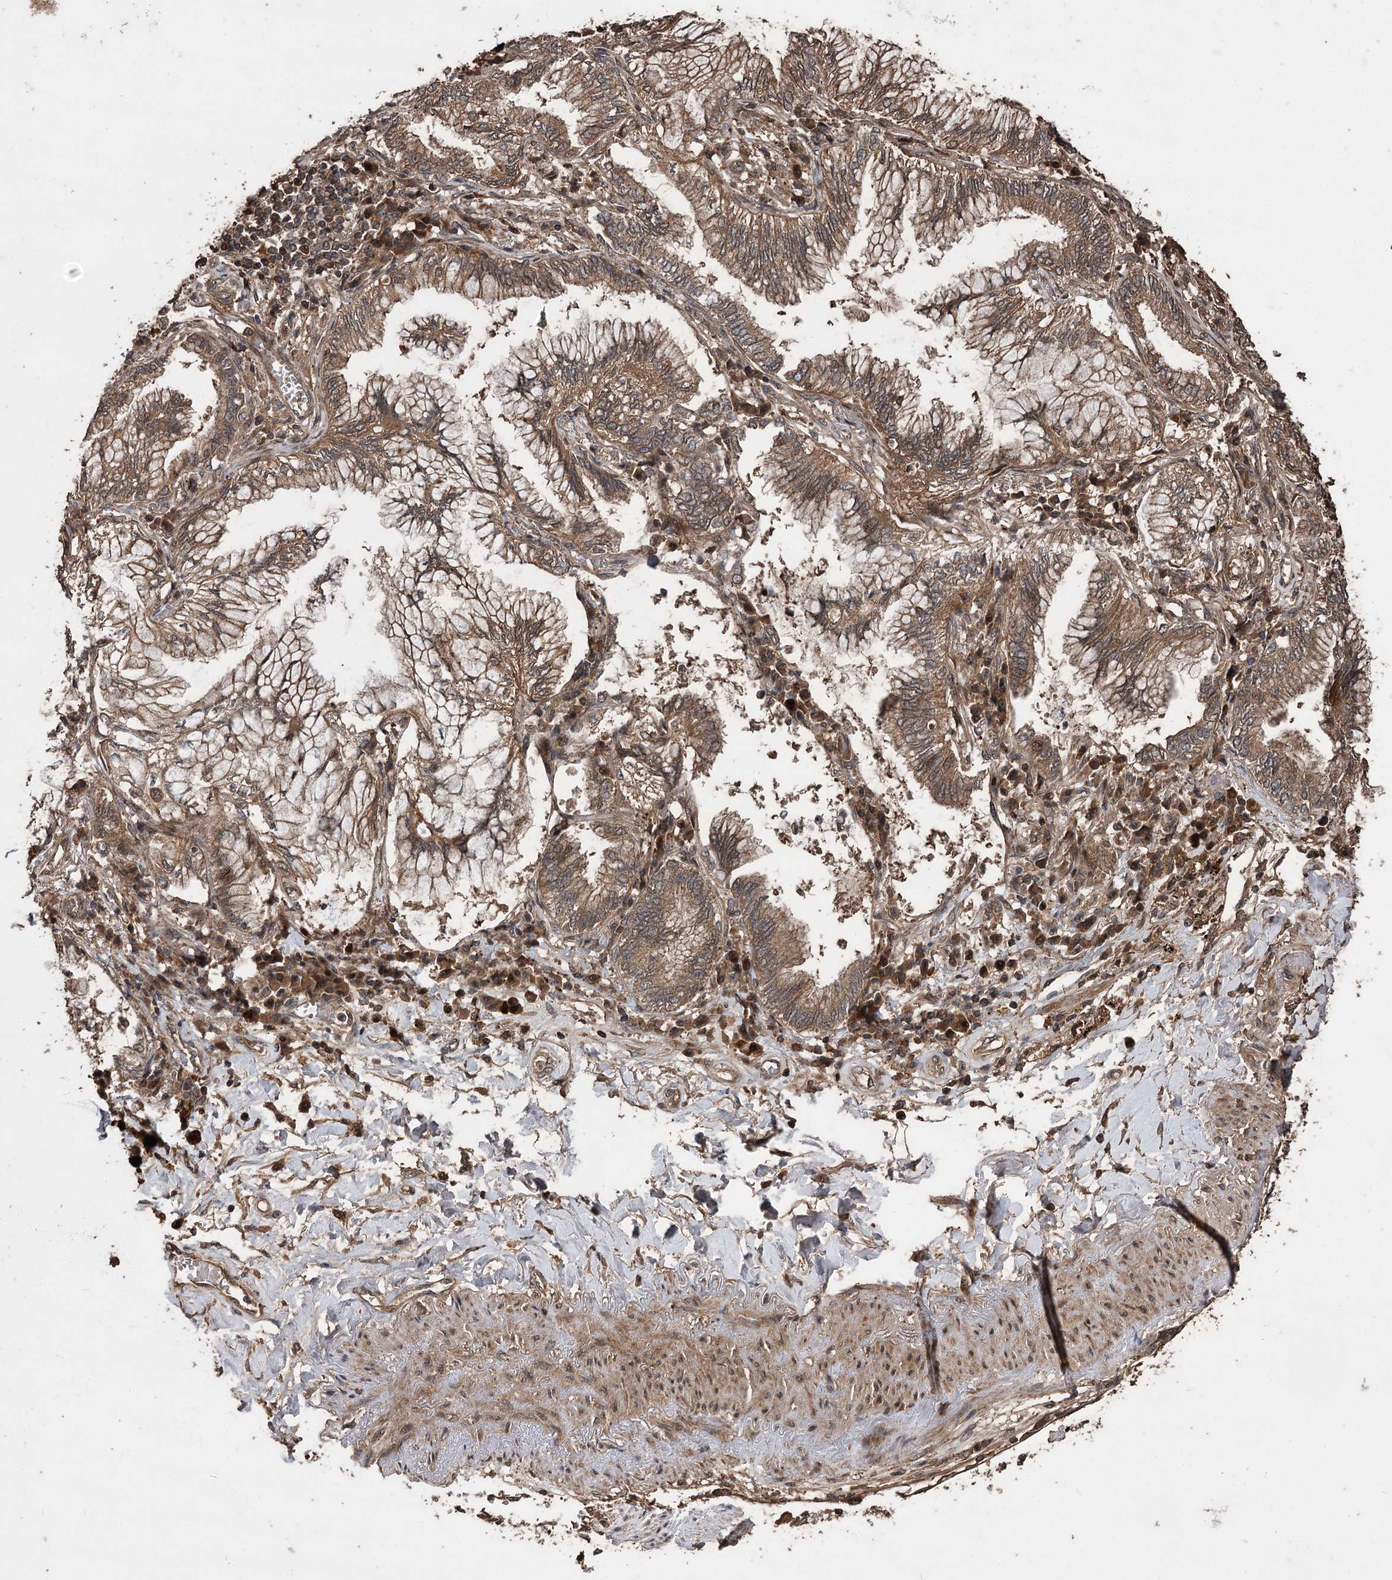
{"staining": {"intensity": "moderate", "quantity": ">75%", "location": "cytoplasmic/membranous"}, "tissue": "lung cancer", "cell_type": "Tumor cells", "image_type": "cancer", "snomed": [{"axis": "morphology", "description": "Adenocarcinoma, NOS"}, {"axis": "topography", "description": "Lung"}], "caption": "Protein staining by immunohistochemistry demonstrates moderate cytoplasmic/membranous positivity in about >75% of tumor cells in adenocarcinoma (lung).", "gene": "RASSF3", "patient": {"sex": "female", "age": 70}}